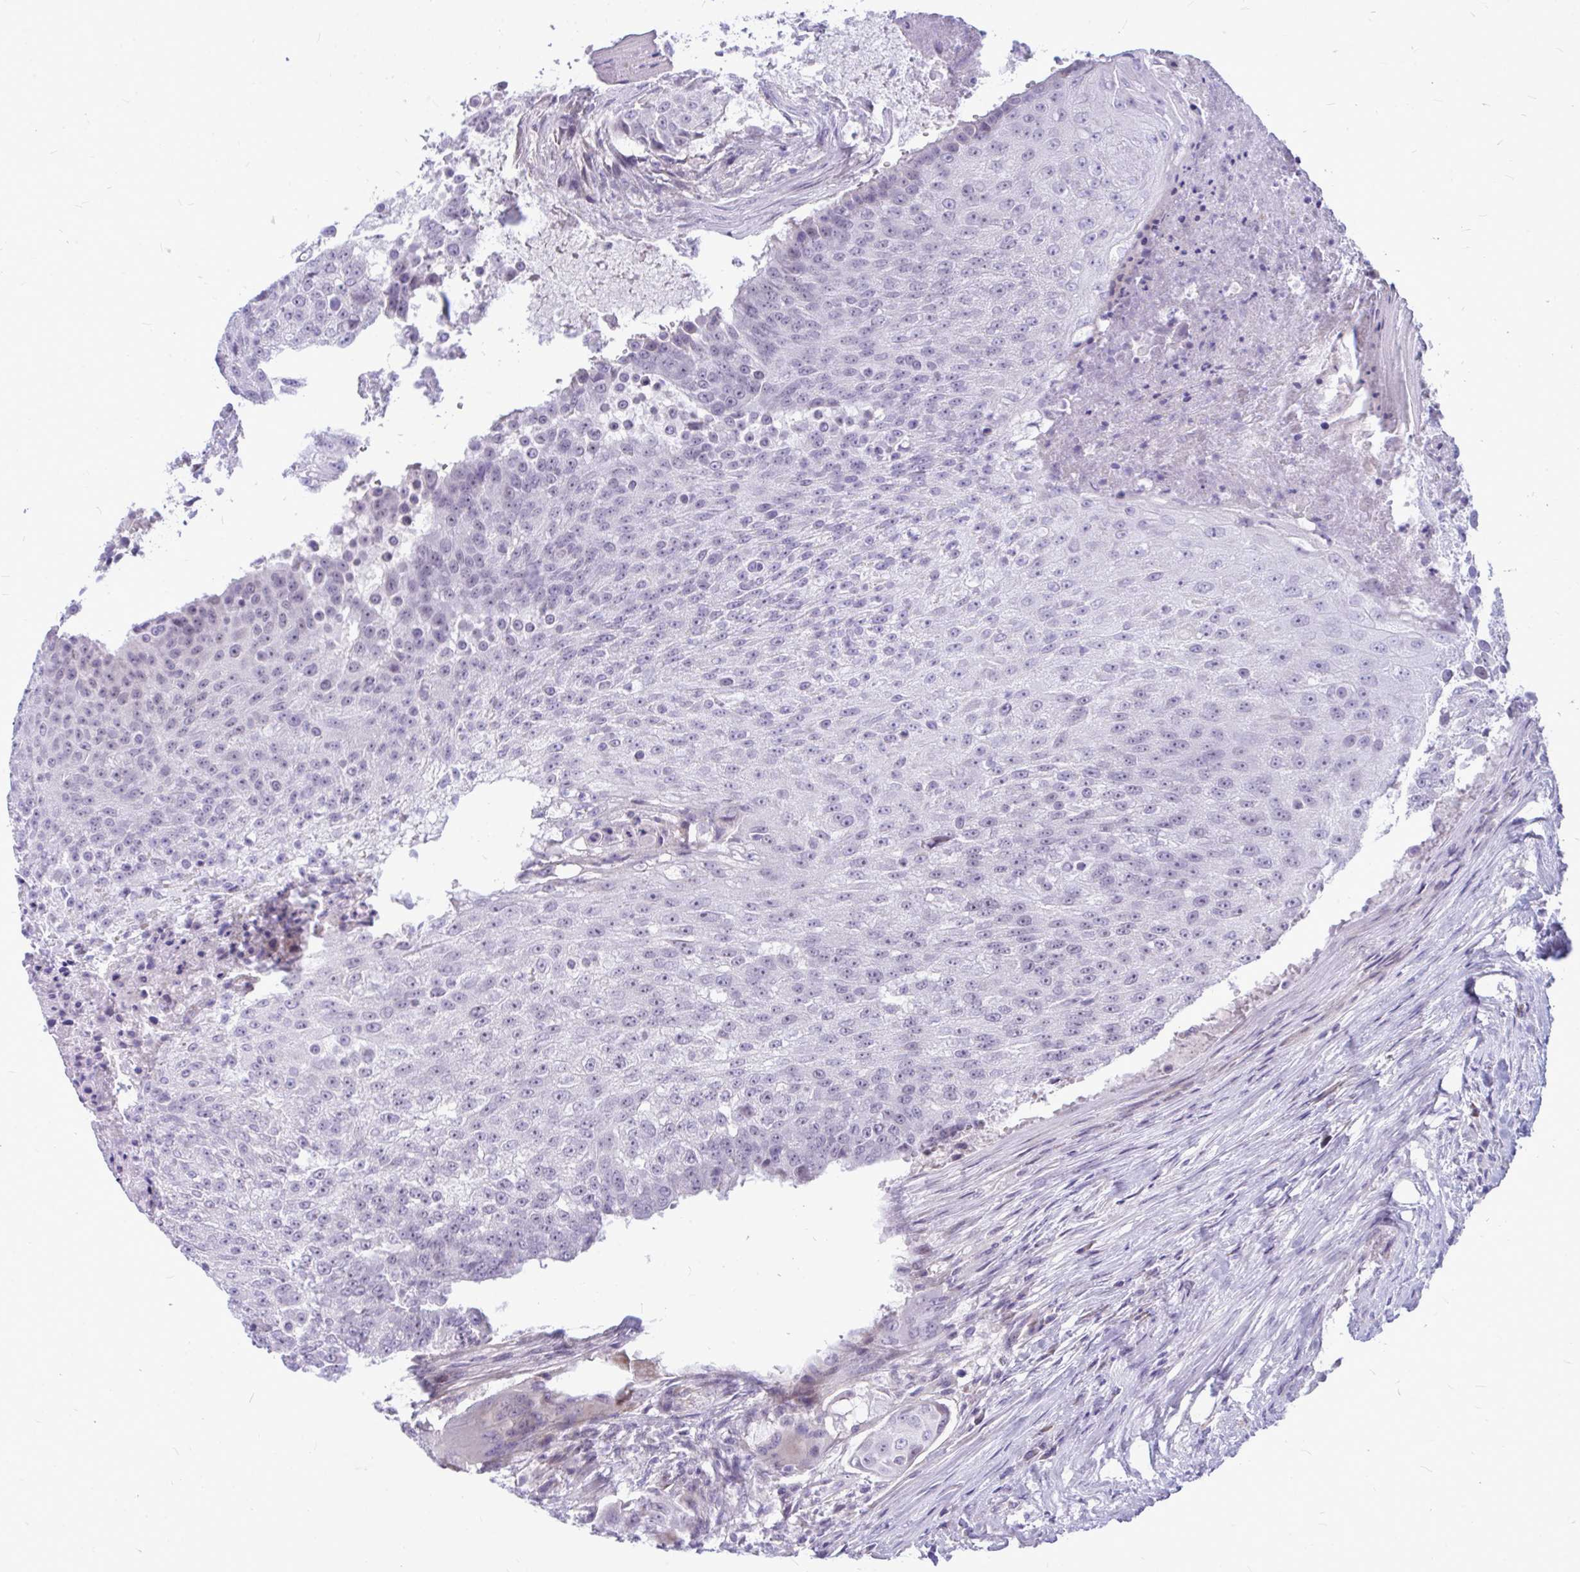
{"staining": {"intensity": "negative", "quantity": "none", "location": "none"}, "tissue": "urothelial cancer", "cell_type": "Tumor cells", "image_type": "cancer", "snomed": [{"axis": "morphology", "description": "Urothelial carcinoma, High grade"}, {"axis": "topography", "description": "Urinary bladder"}], "caption": "This is an immunohistochemistry (IHC) photomicrograph of urothelial cancer. There is no staining in tumor cells.", "gene": "ZSCAN25", "patient": {"sex": "female", "age": 63}}